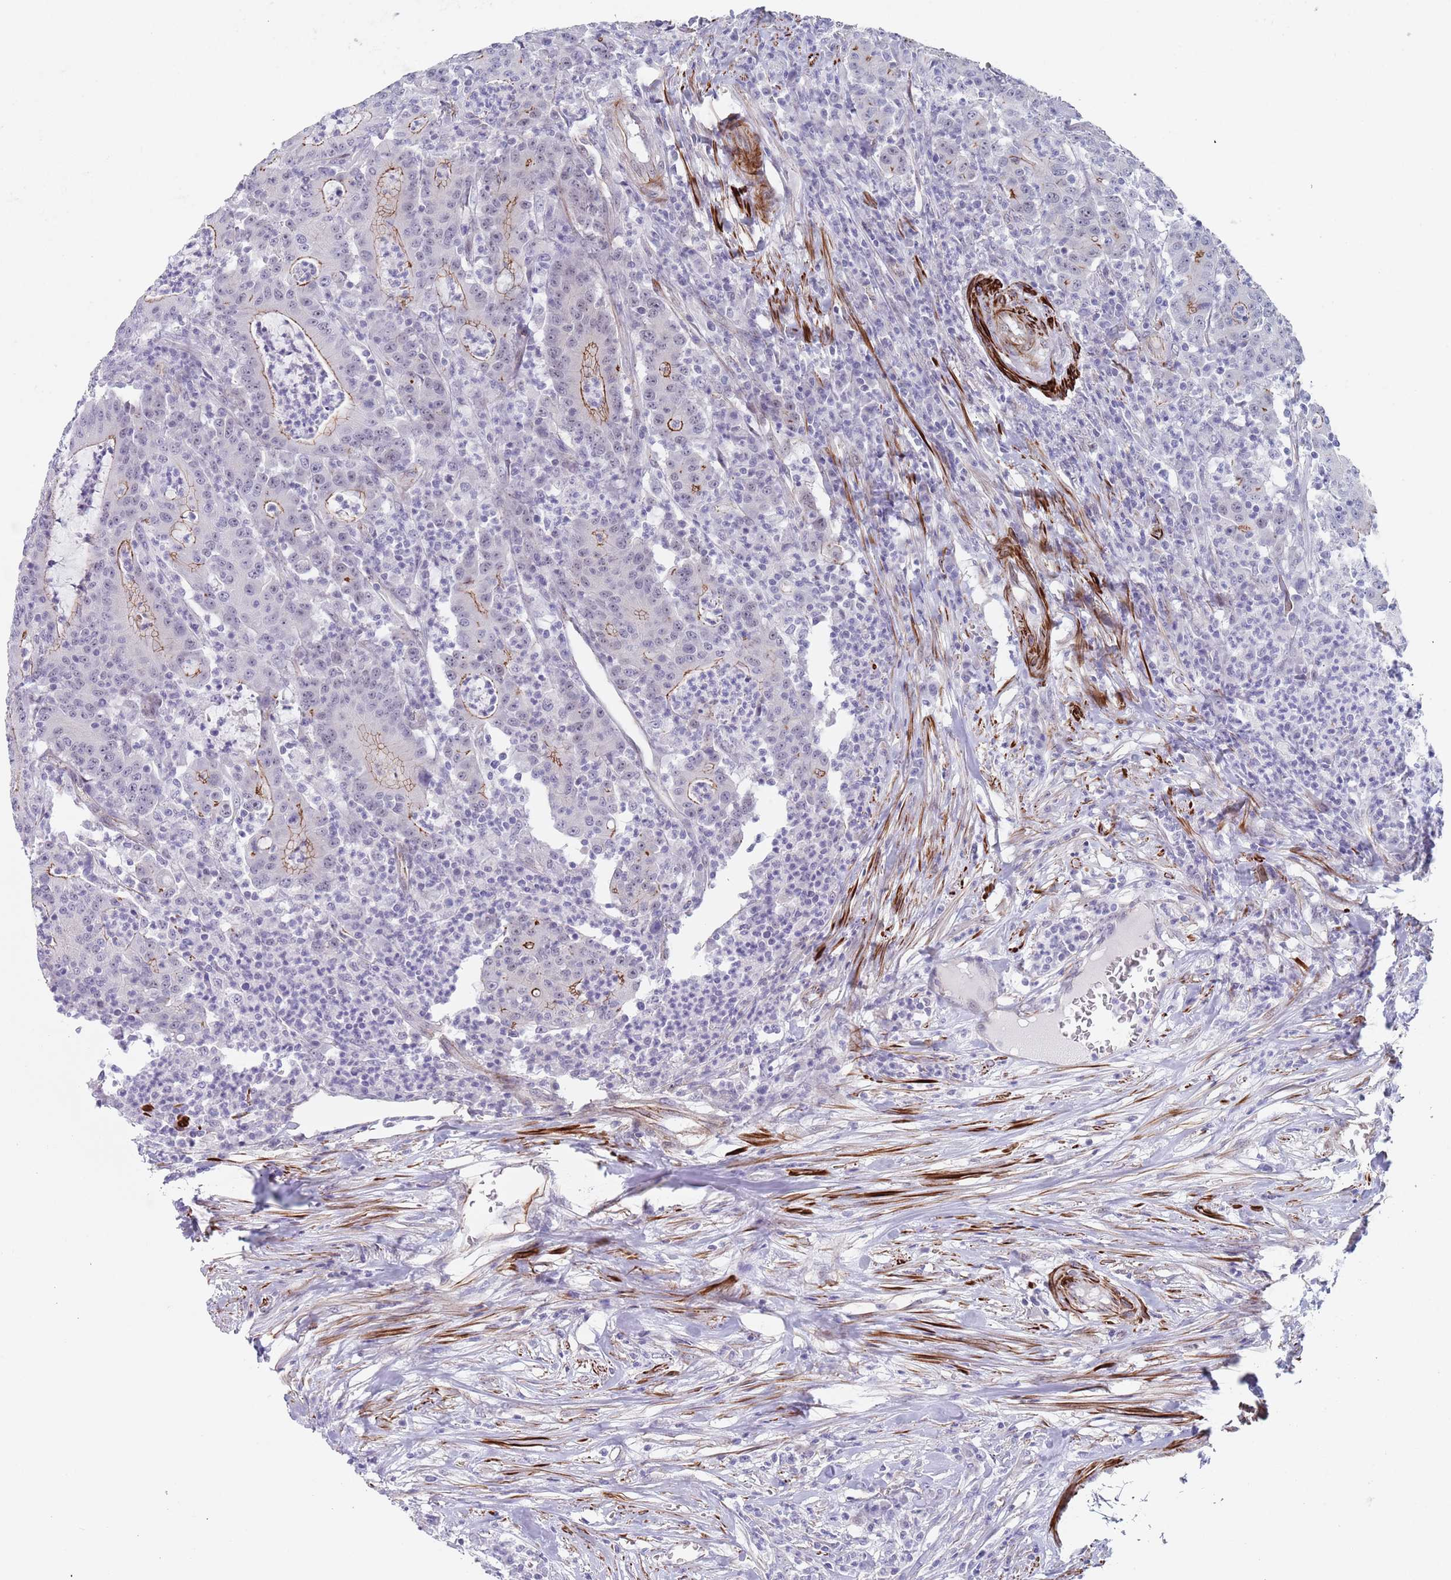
{"staining": {"intensity": "moderate", "quantity": "<25%", "location": "cytoplasmic/membranous,nuclear"}, "tissue": "colorectal cancer", "cell_type": "Tumor cells", "image_type": "cancer", "snomed": [{"axis": "morphology", "description": "Adenocarcinoma, NOS"}, {"axis": "topography", "description": "Colon"}], "caption": "Immunohistochemical staining of colorectal cancer exhibits low levels of moderate cytoplasmic/membranous and nuclear expression in approximately <25% of tumor cells. (Stains: DAB (3,3'-diaminobenzidine) in brown, nuclei in blue, Microscopy: brightfield microscopy at high magnification).", "gene": "OR5A2", "patient": {"sex": "male", "age": 83}}